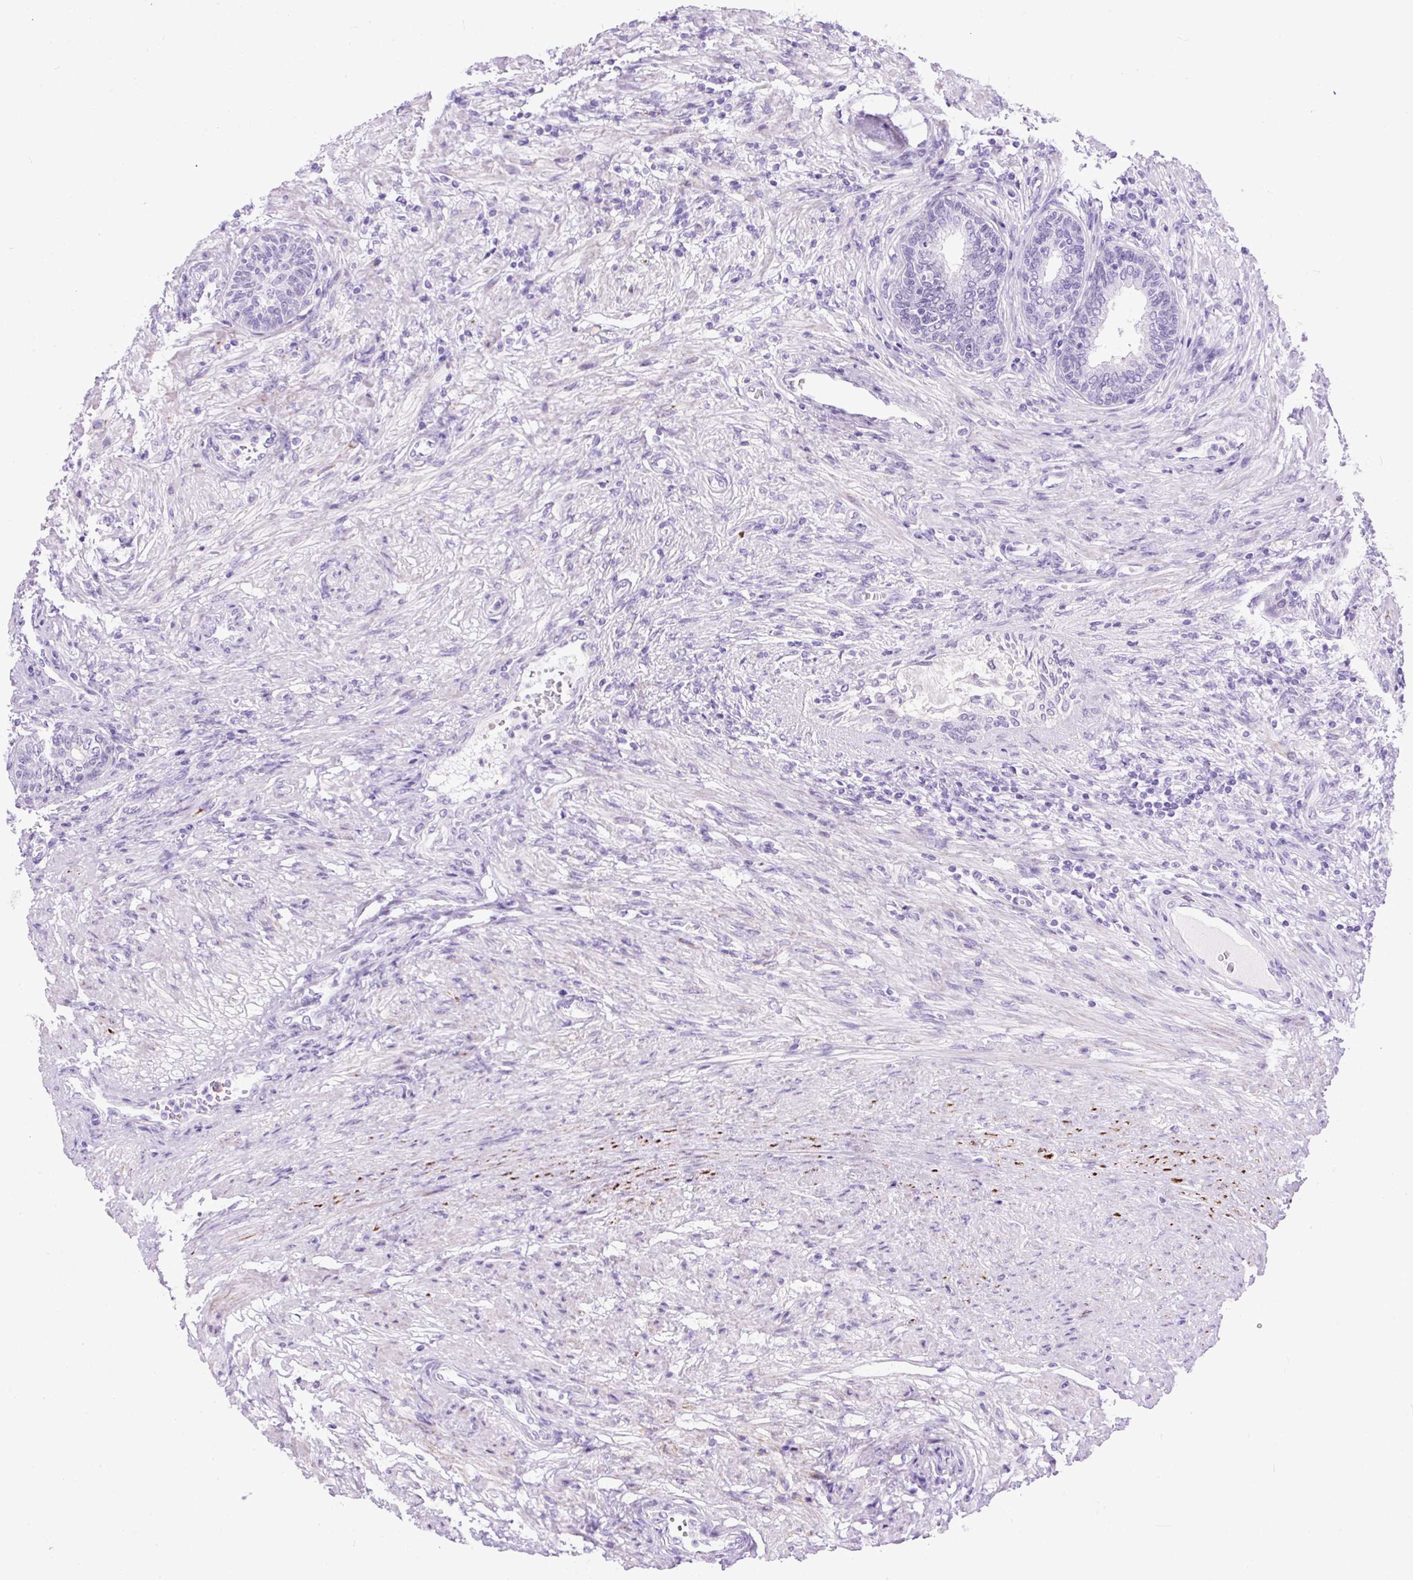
{"staining": {"intensity": "negative", "quantity": "none", "location": "none"}, "tissue": "prostate cancer", "cell_type": "Tumor cells", "image_type": "cancer", "snomed": [{"axis": "morphology", "description": "Adenocarcinoma, High grade"}, {"axis": "topography", "description": "Prostate"}], "caption": "There is no significant expression in tumor cells of prostate cancer (adenocarcinoma (high-grade)).", "gene": "ZNF256", "patient": {"sex": "male", "age": 69}}